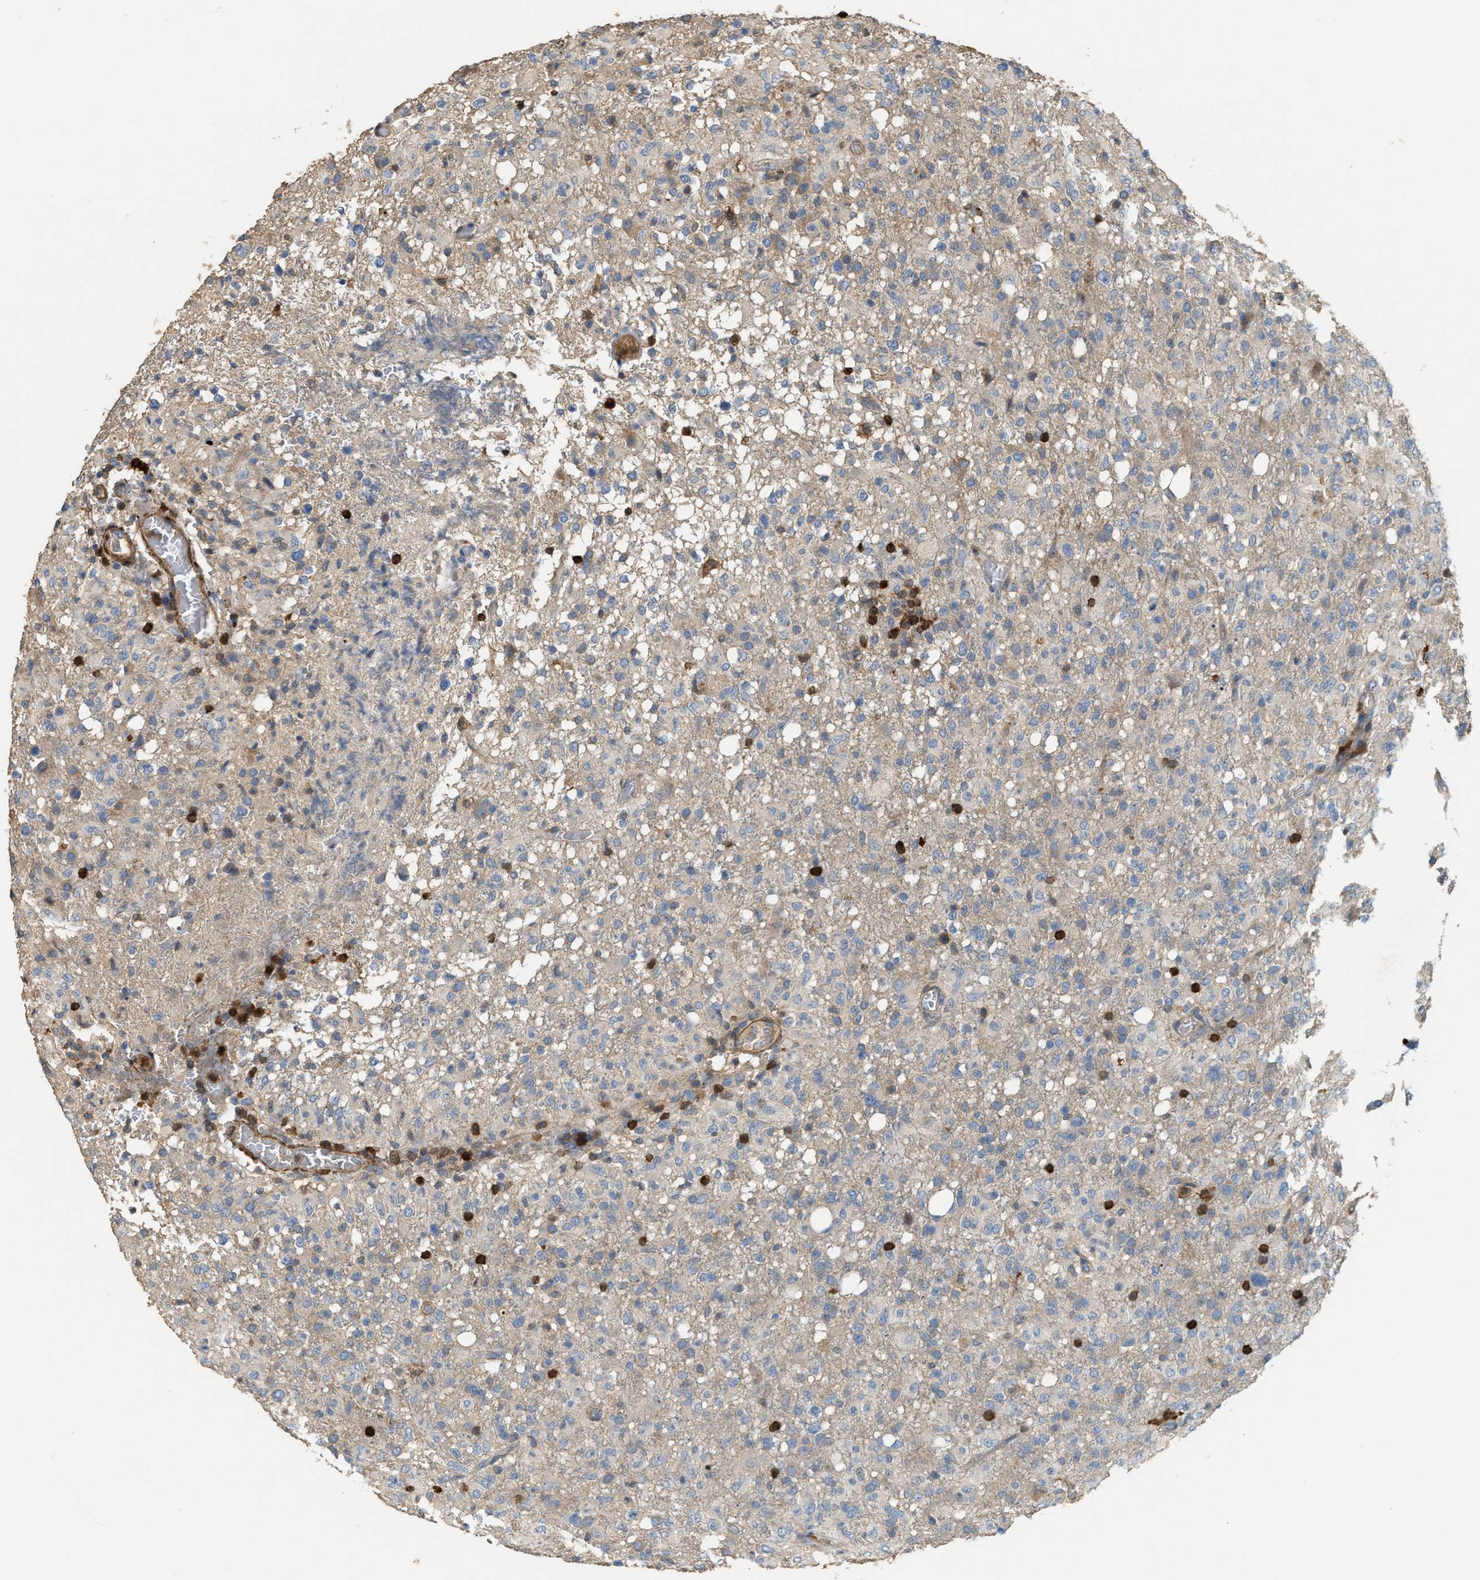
{"staining": {"intensity": "negative", "quantity": "none", "location": "none"}, "tissue": "glioma", "cell_type": "Tumor cells", "image_type": "cancer", "snomed": [{"axis": "morphology", "description": "Glioma, malignant, High grade"}, {"axis": "topography", "description": "Brain"}], "caption": "This is an IHC image of human malignant glioma (high-grade). There is no expression in tumor cells.", "gene": "SERPINB5", "patient": {"sex": "female", "age": 57}}